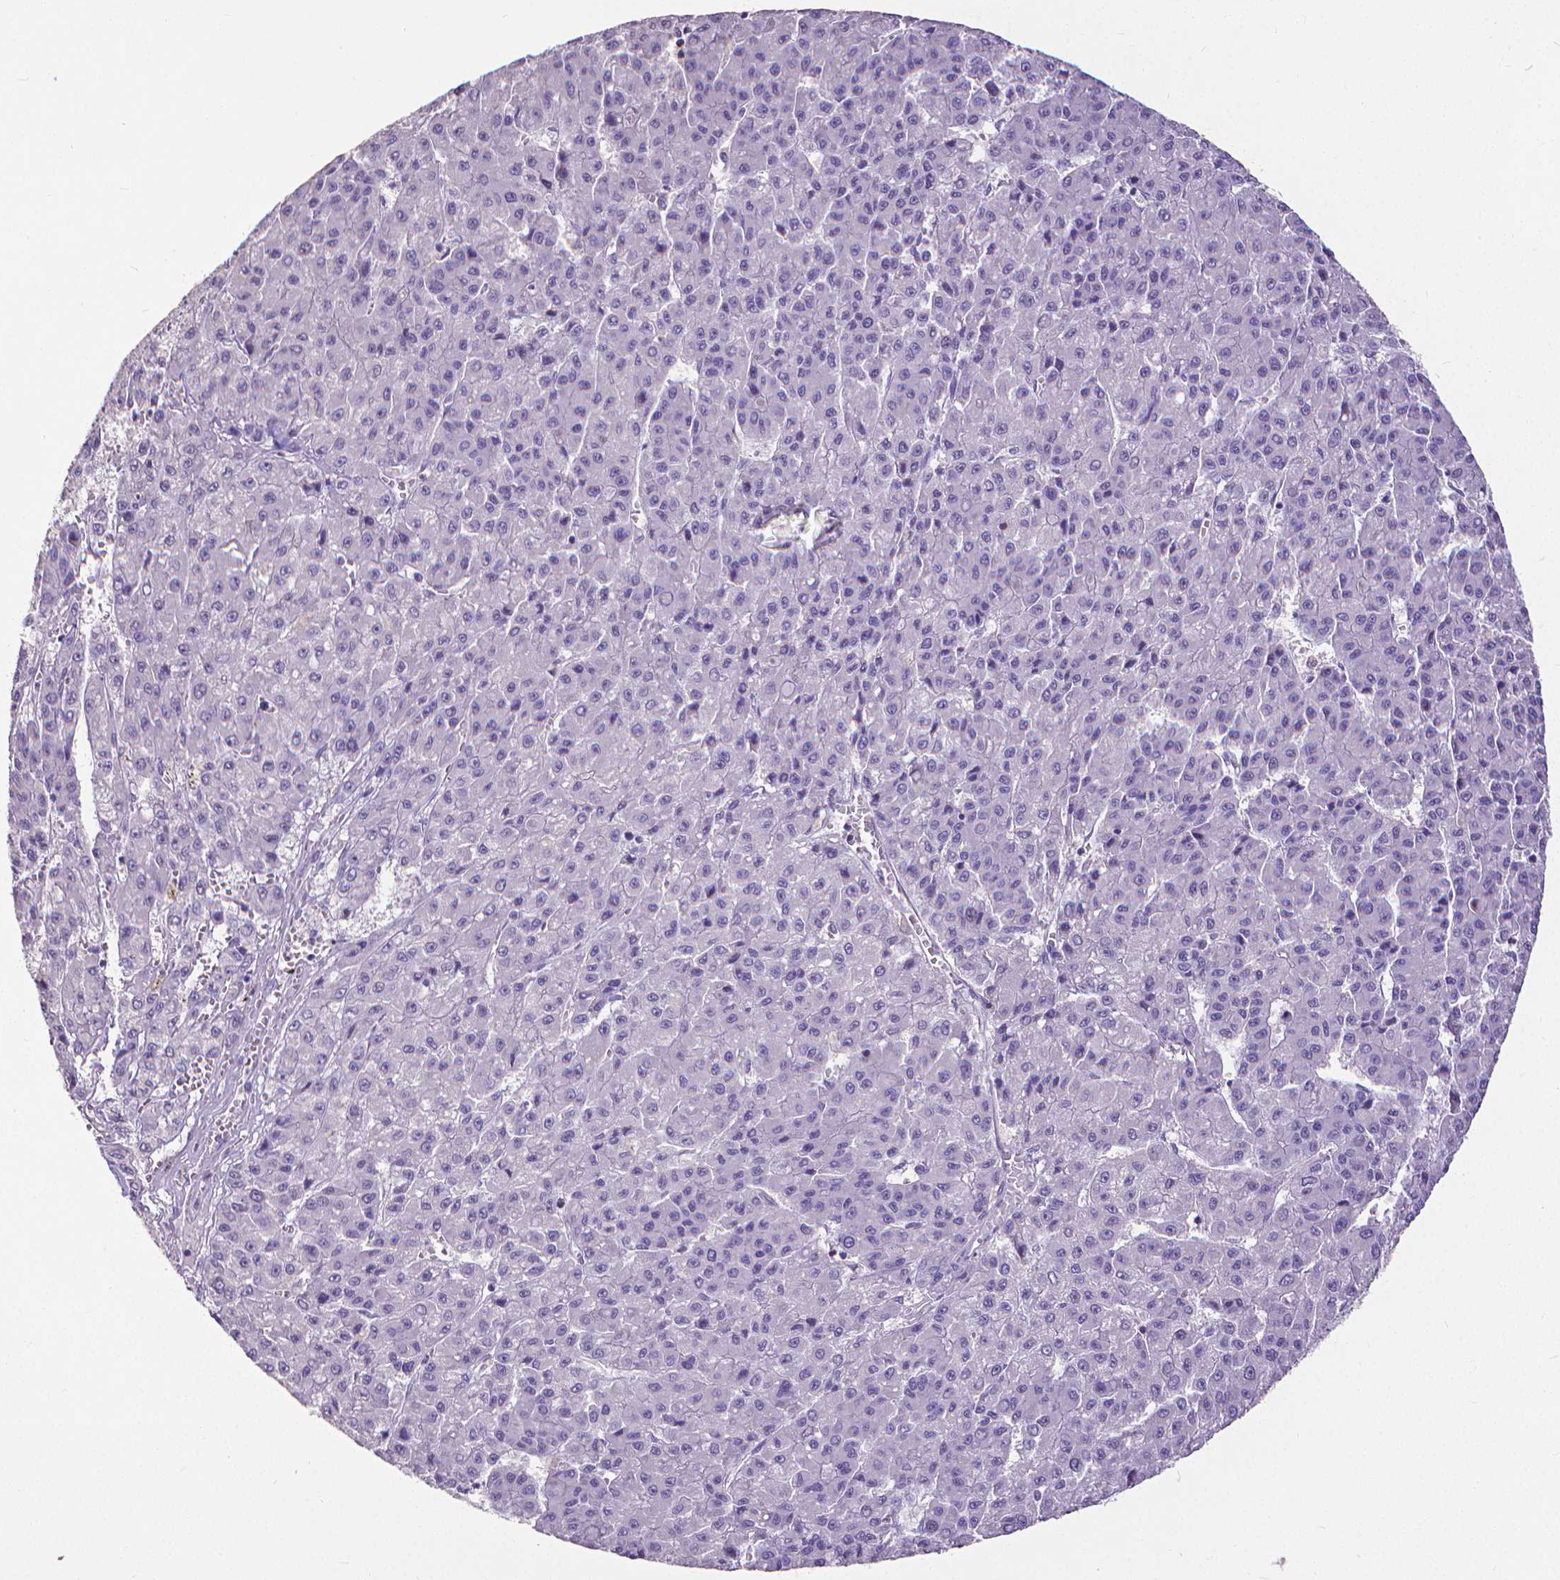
{"staining": {"intensity": "negative", "quantity": "none", "location": "none"}, "tissue": "liver cancer", "cell_type": "Tumor cells", "image_type": "cancer", "snomed": [{"axis": "morphology", "description": "Carcinoma, Hepatocellular, NOS"}, {"axis": "topography", "description": "Liver"}], "caption": "Tumor cells show no significant expression in liver cancer (hepatocellular carcinoma).", "gene": "CD4", "patient": {"sex": "male", "age": 70}}